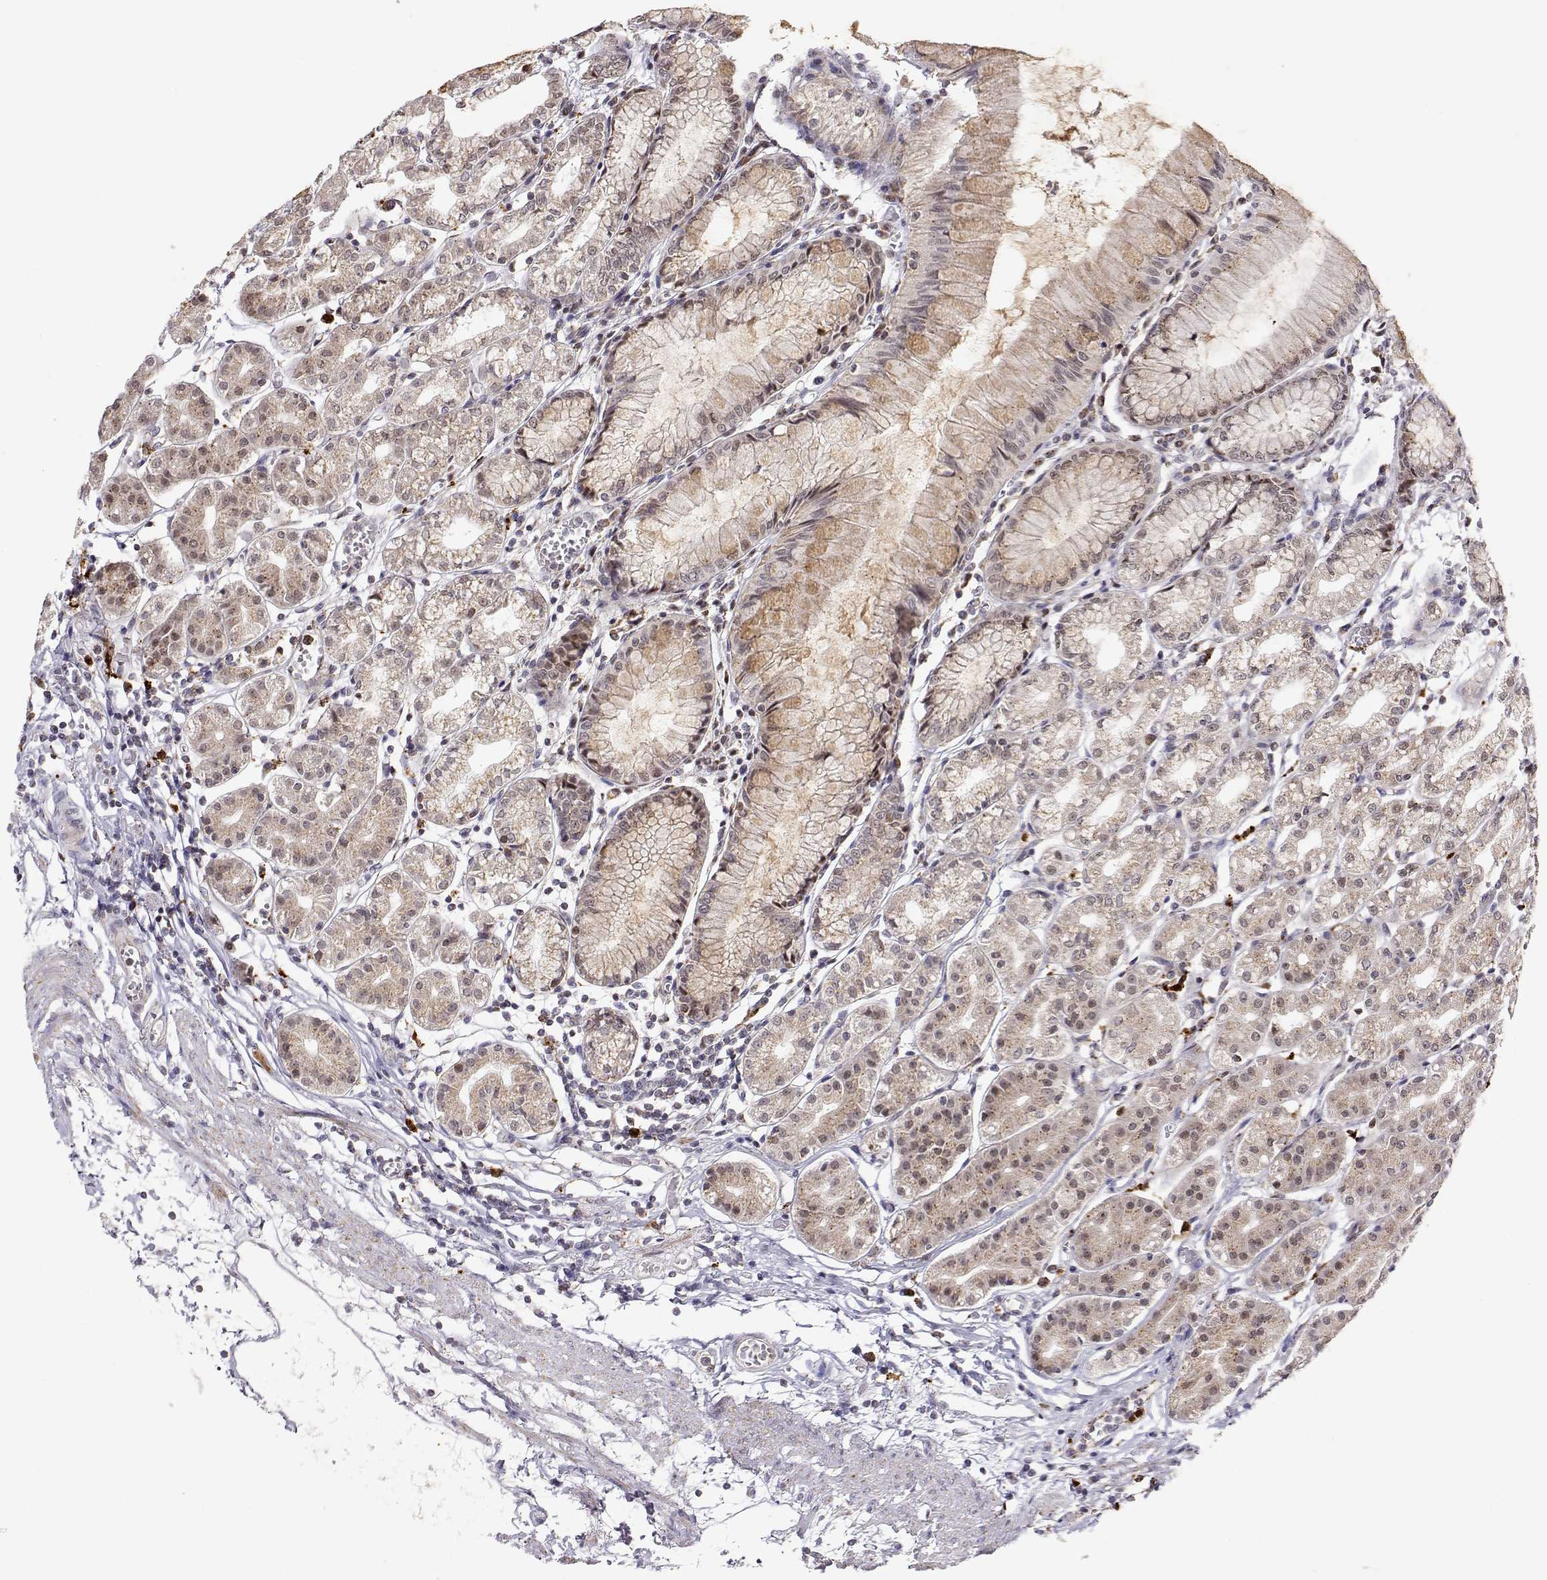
{"staining": {"intensity": "weak", "quantity": ">75%", "location": "cytoplasmic/membranous"}, "tissue": "stomach", "cell_type": "Glandular cells", "image_type": "normal", "snomed": [{"axis": "morphology", "description": "Normal tissue, NOS"}, {"axis": "topography", "description": "Skeletal muscle"}, {"axis": "topography", "description": "Stomach"}], "caption": "Benign stomach displays weak cytoplasmic/membranous expression in about >75% of glandular cells Using DAB (brown) and hematoxylin (blue) stains, captured at high magnification using brightfield microscopy..", "gene": "EXOG", "patient": {"sex": "female", "age": 57}}